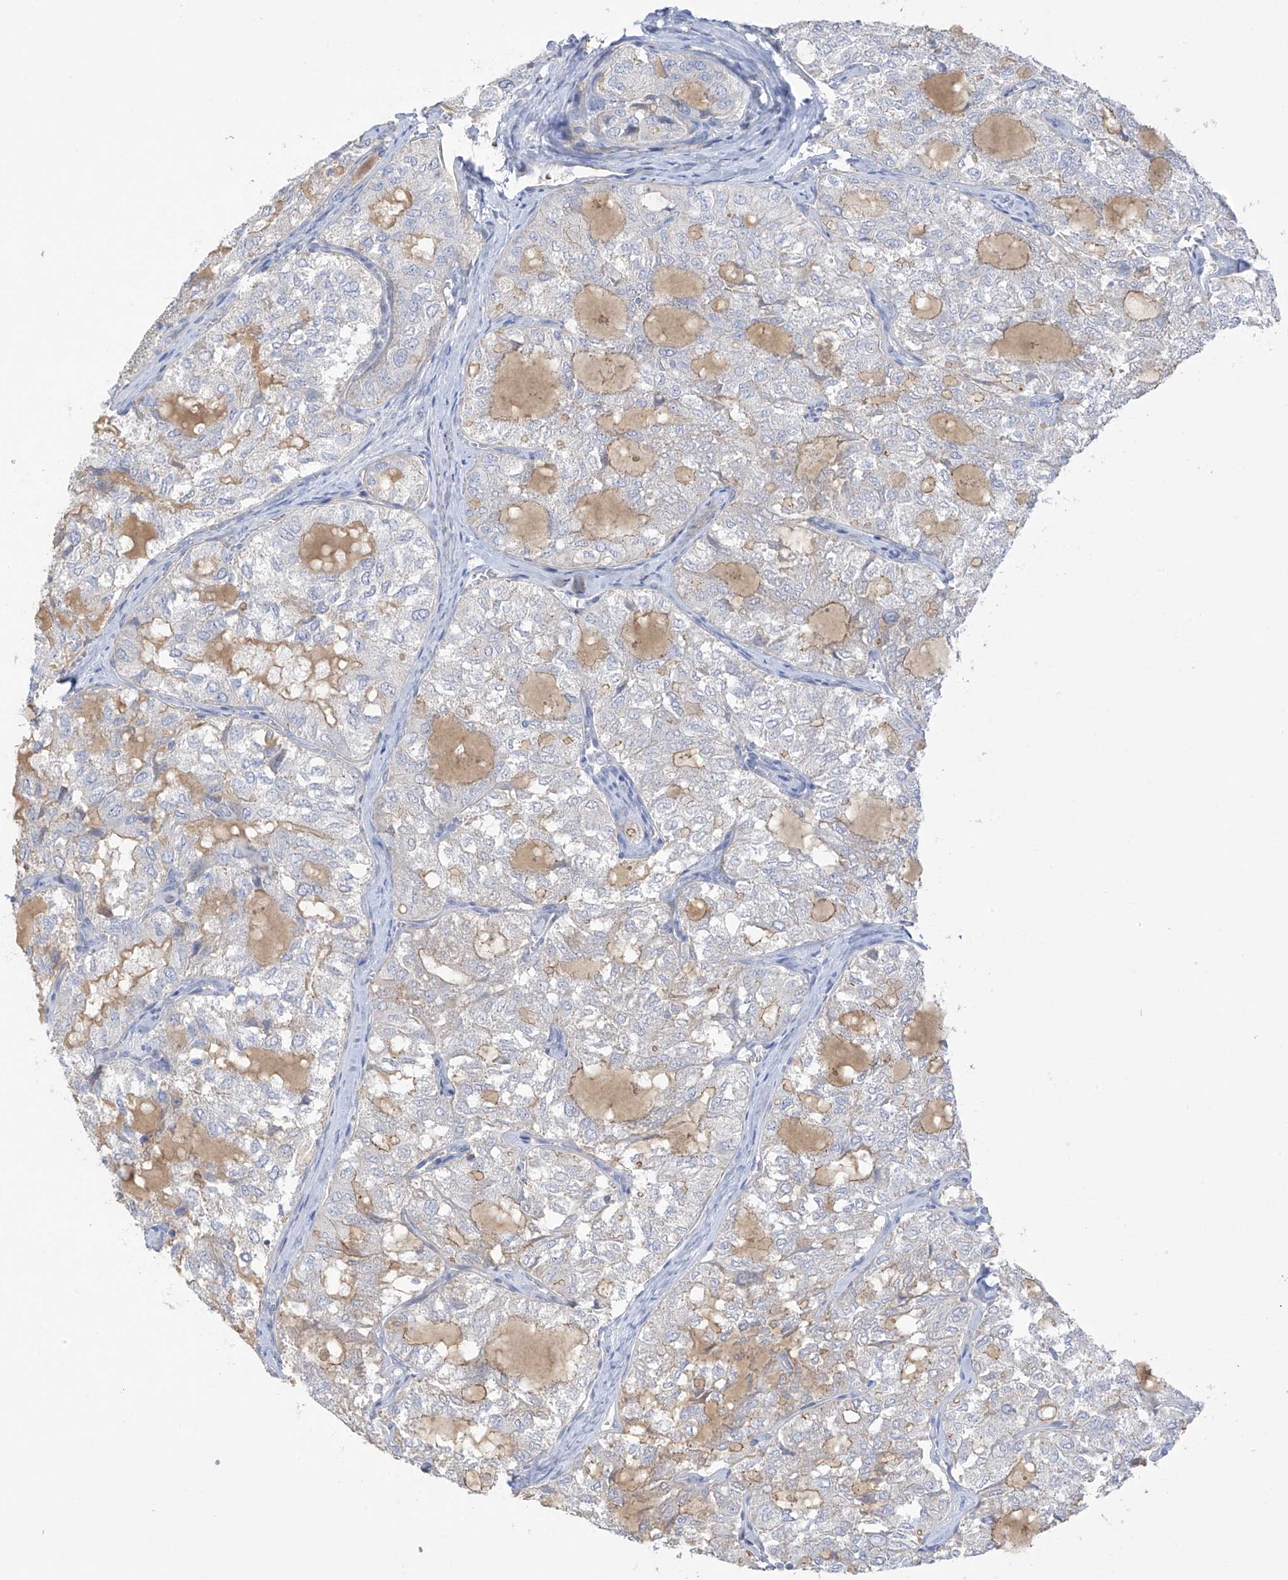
{"staining": {"intensity": "negative", "quantity": "none", "location": "none"}, "tissue": "thyroid cancer", "cell_type": "Tumor cells", "image_type": "cancer", "snomed": [{"axis": "morphology", "description": "Follicular adenoma carcinoma, NOS"}, {"axis": "topography", "description": "Thyroid gland"}], "caption": "Immunohistochemistry photomicrograph of neoplastic tissue: human thyroid cancer (follicular adenoma carcinoma) stained with DAB (3,3'-diaminobenzidine) reveals no significant protein positivity in tumor cells.", "gene": "PRSS12", "patient": {"sex": "male", "age": 75}}